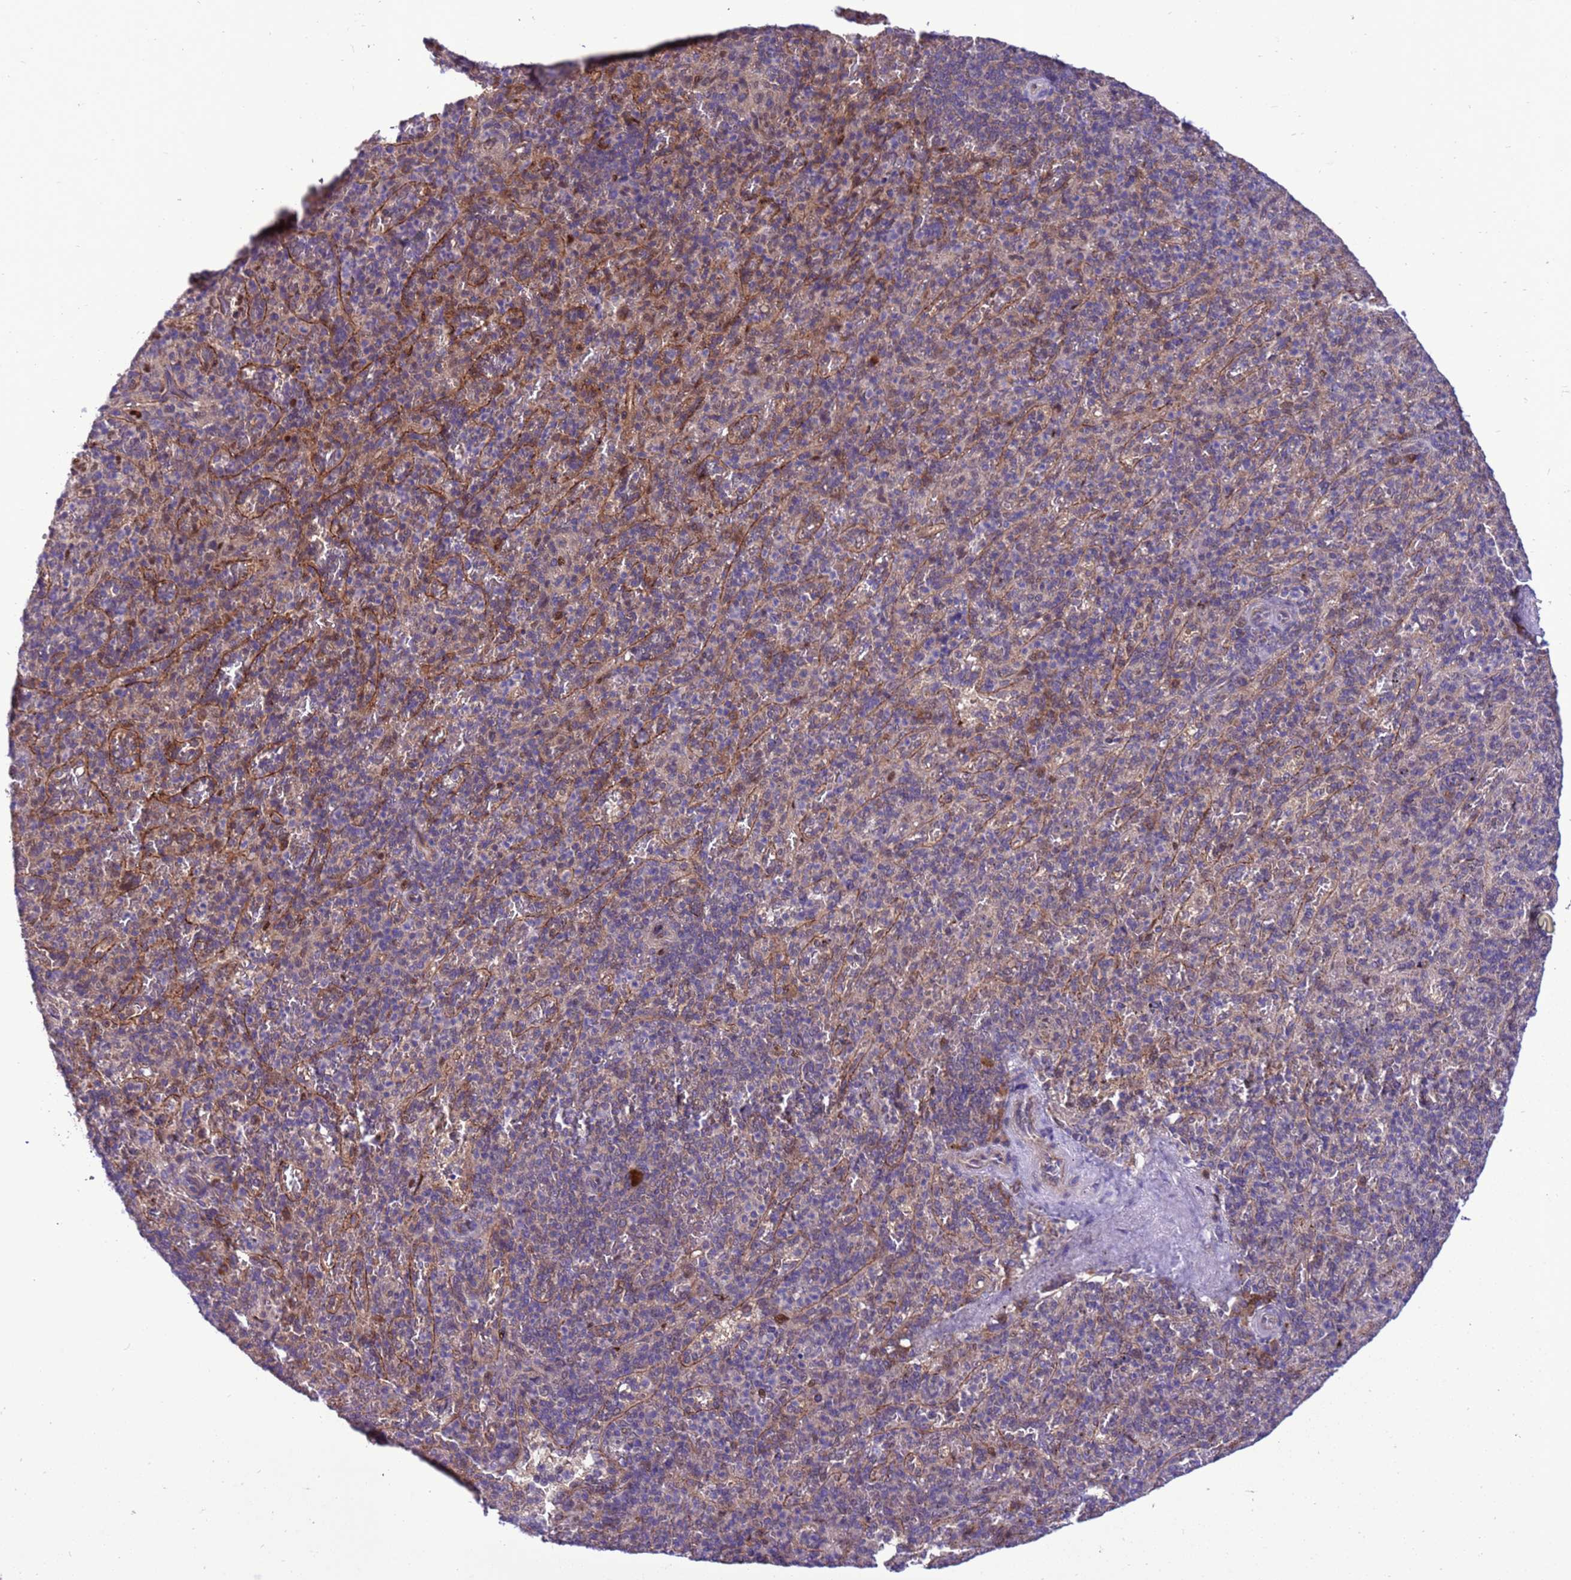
{"staining": {"intensity": "negative", "quantity": "none", "location": "none"}, "tissue": "spleen", "cell_type": "Cells in red pulp", "image_type": "normal", "snomed": [{"axis": "morphology", "description": "Normal tissue, NOS"}, {"axis": "topography", "description": "Spleen"}], "caption": "This is an IHC histopathology image of unremarkable spleen. There is no staining in cells in red pulp.", "gene": "RASD1", "patient": {"sex": "male", "age": 82}}